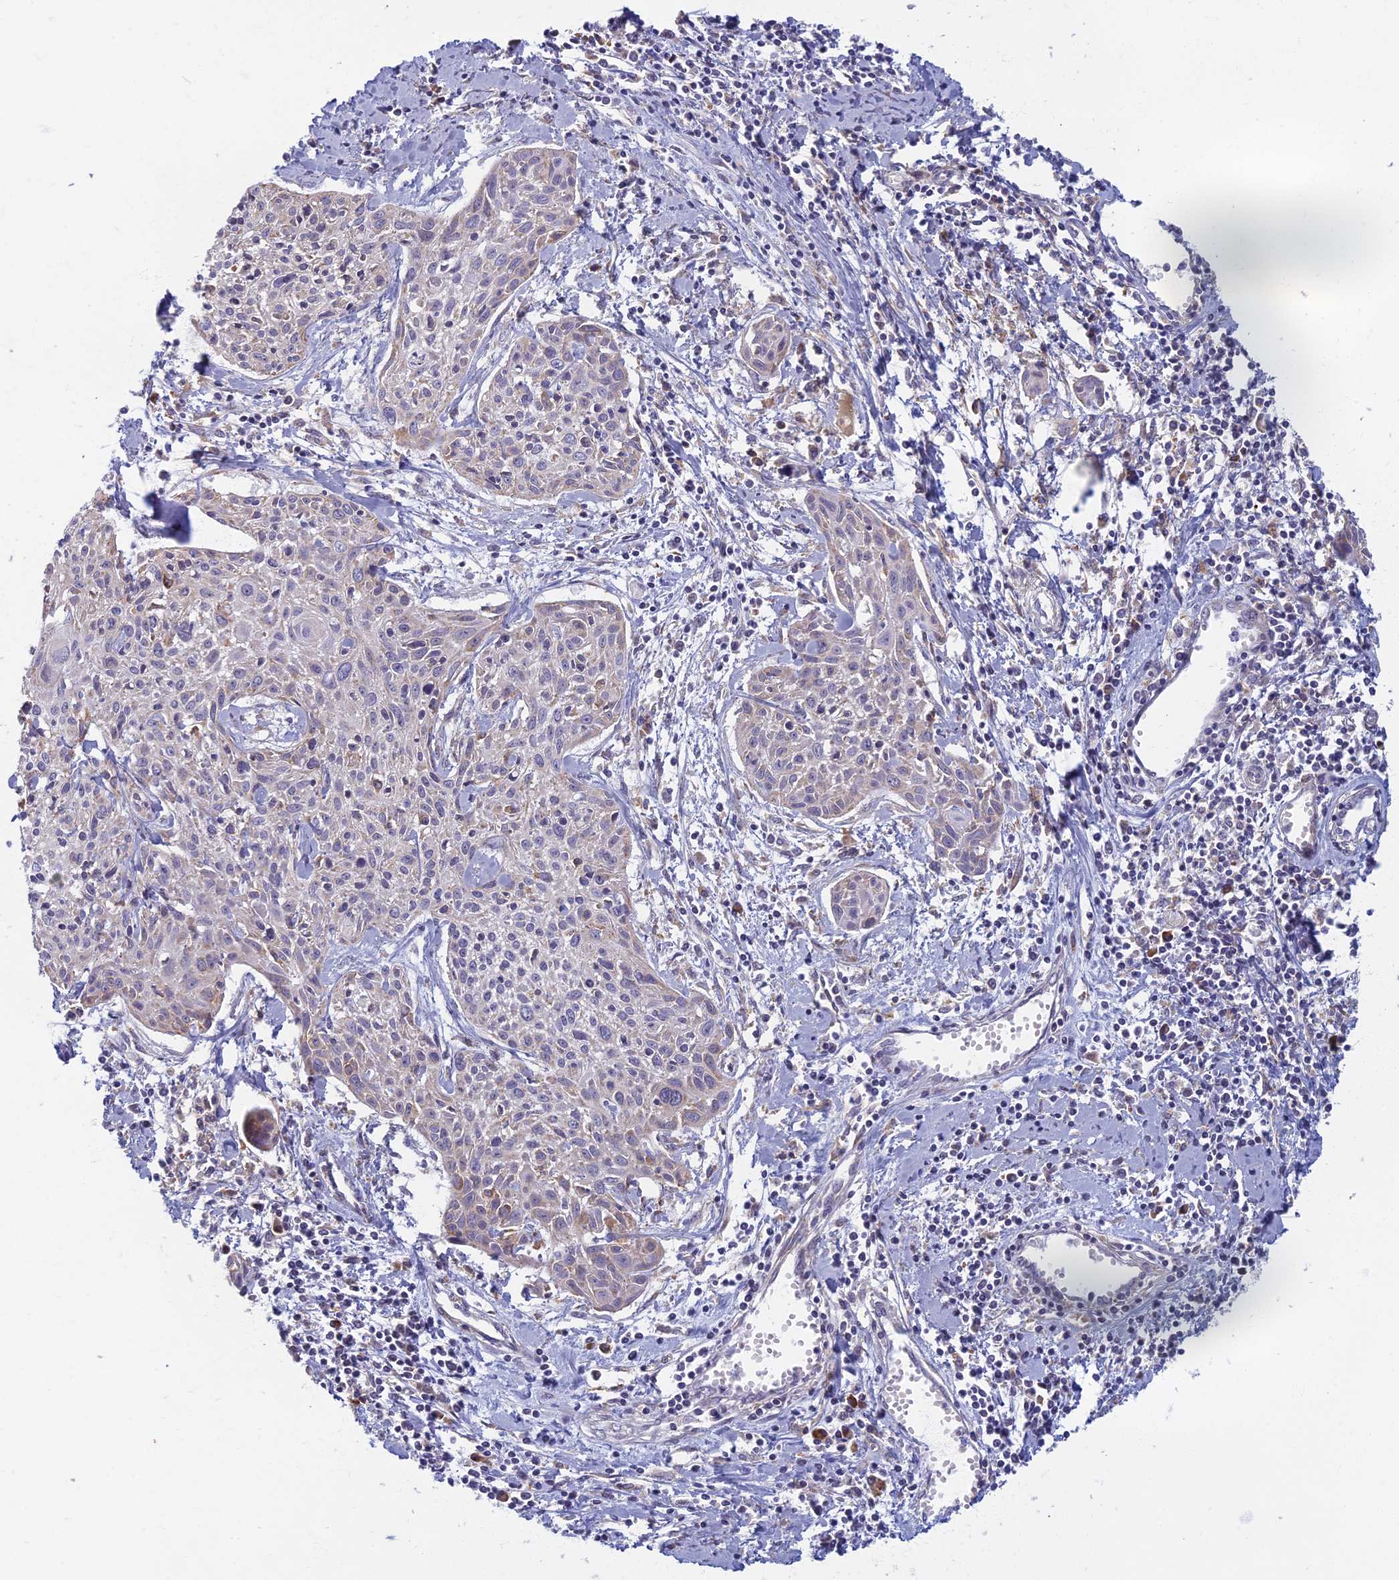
{"staining": {"intensity": "negative", "quantity": "none", "location": "none"}, "tissue": "cervical cancer", "cell_type": "Tumor cells", "image_type": "cancer", "snomed": [{"axis": "morphology", "description": "Squamous cell carcinoma, NOS"}, {"axis": "topography", "description": "Cervix"}], "caption": "This is an IHC micrograph of human cervical cancer (squamous cell carcinoma). There is no expression in tumor cells.", "gene": "DDX51", "patient": {"sex": "female", "age": 51}}